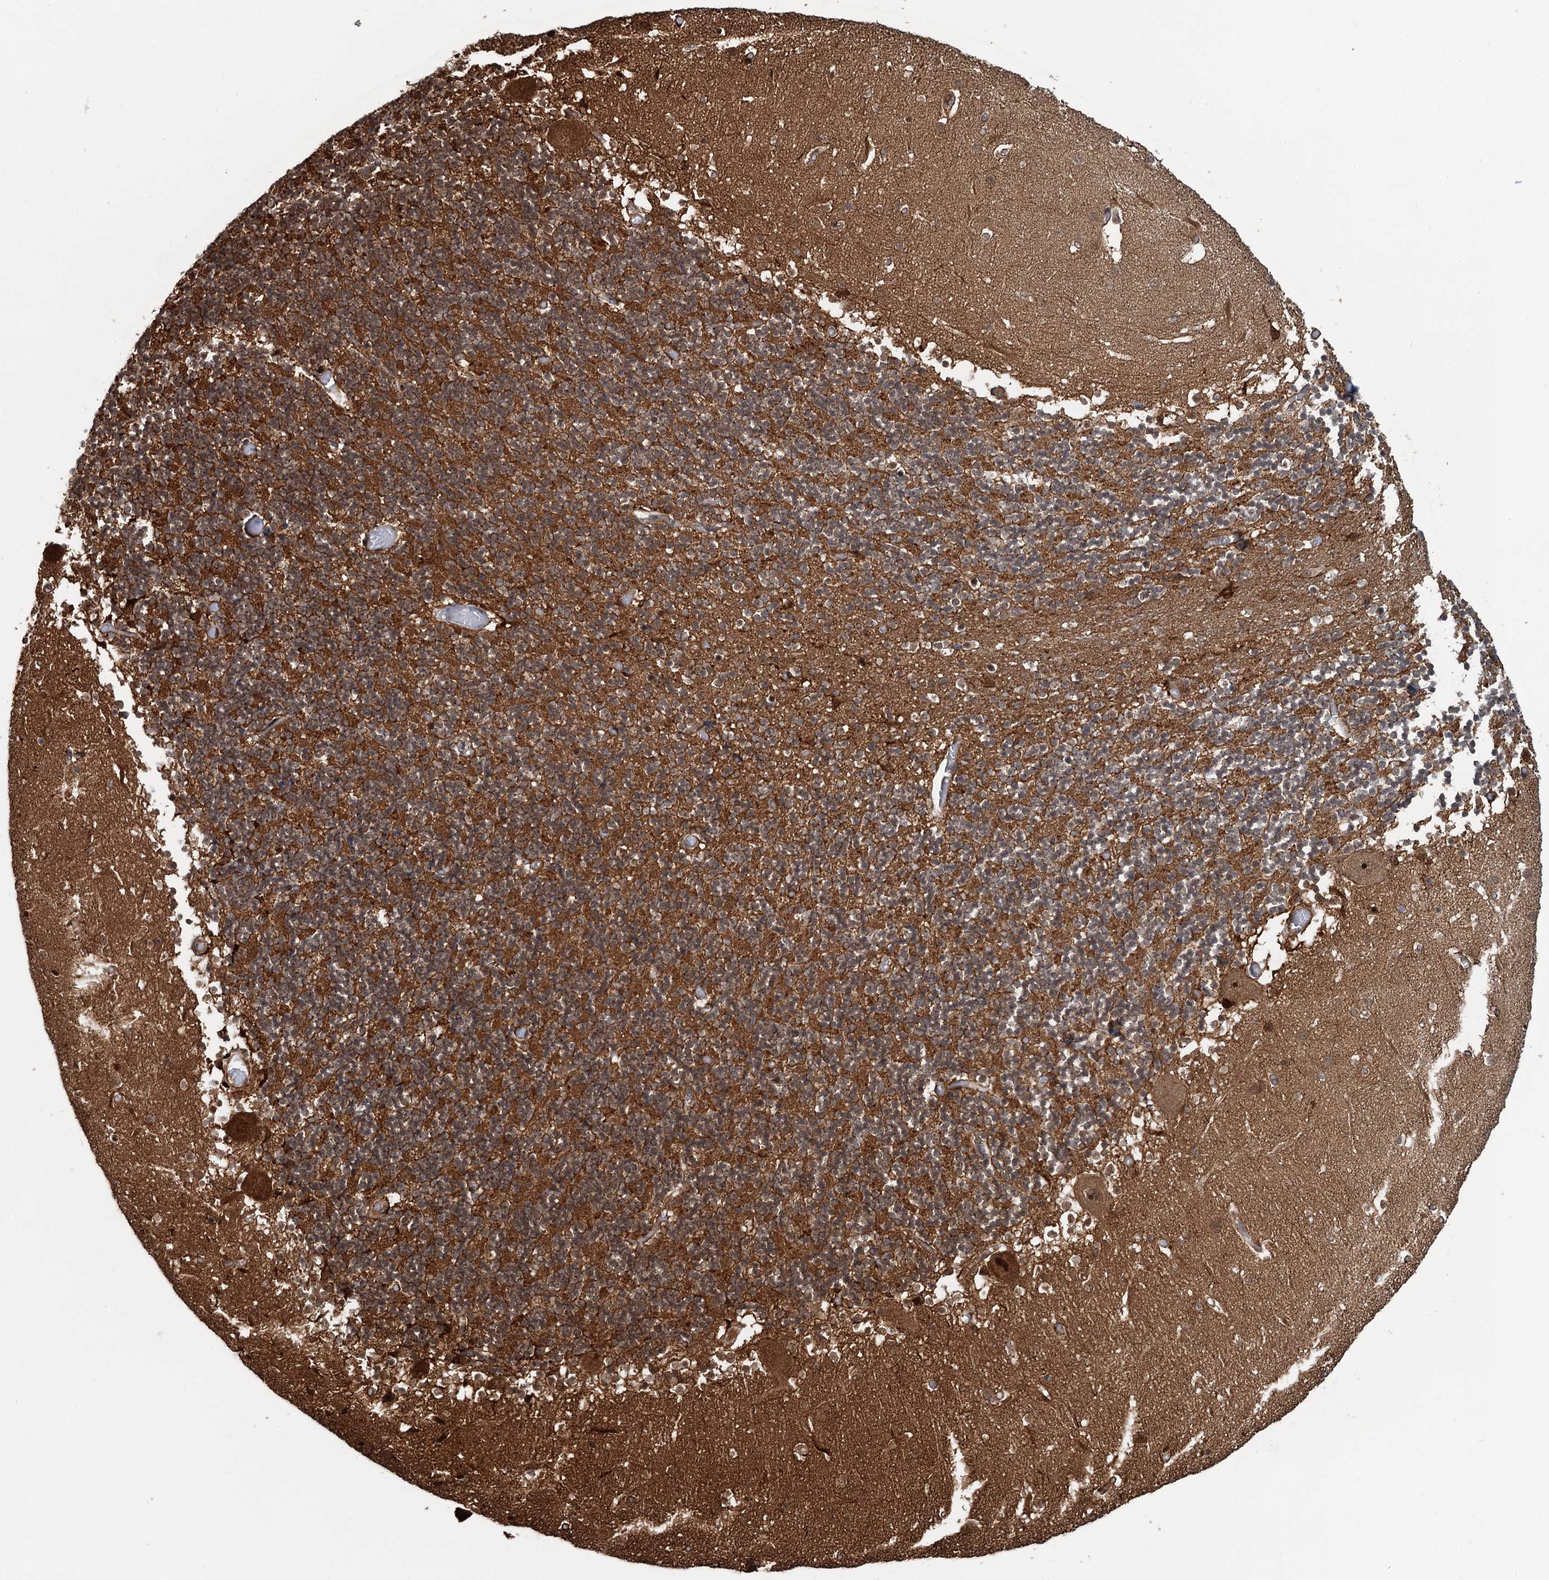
{"staining": {"intensity": "strong", "quantity": ">75%", "location": "cytoplasmic/membranous"}, "tissue": "cerebellum", "cell_type": "Cells in granular layer", "image_type": "normal", "snomed": [{"axis": "morphology", "description": "Normal tissue, NOS"}, {"axis": "topography", "description": "Cerebellum"}], "caption": "A high-resolution micrograph shows immunohistochemistry staining of unremarkable cerebellum, which displays strong cytoplasmic/membranous expression in approximately >75% of cells in granular layer. (Brightfield microscopy of DAB IHC at high magnification).", "gene": "SNRNP25", "patient": {"sex": "female", "age": 28}}